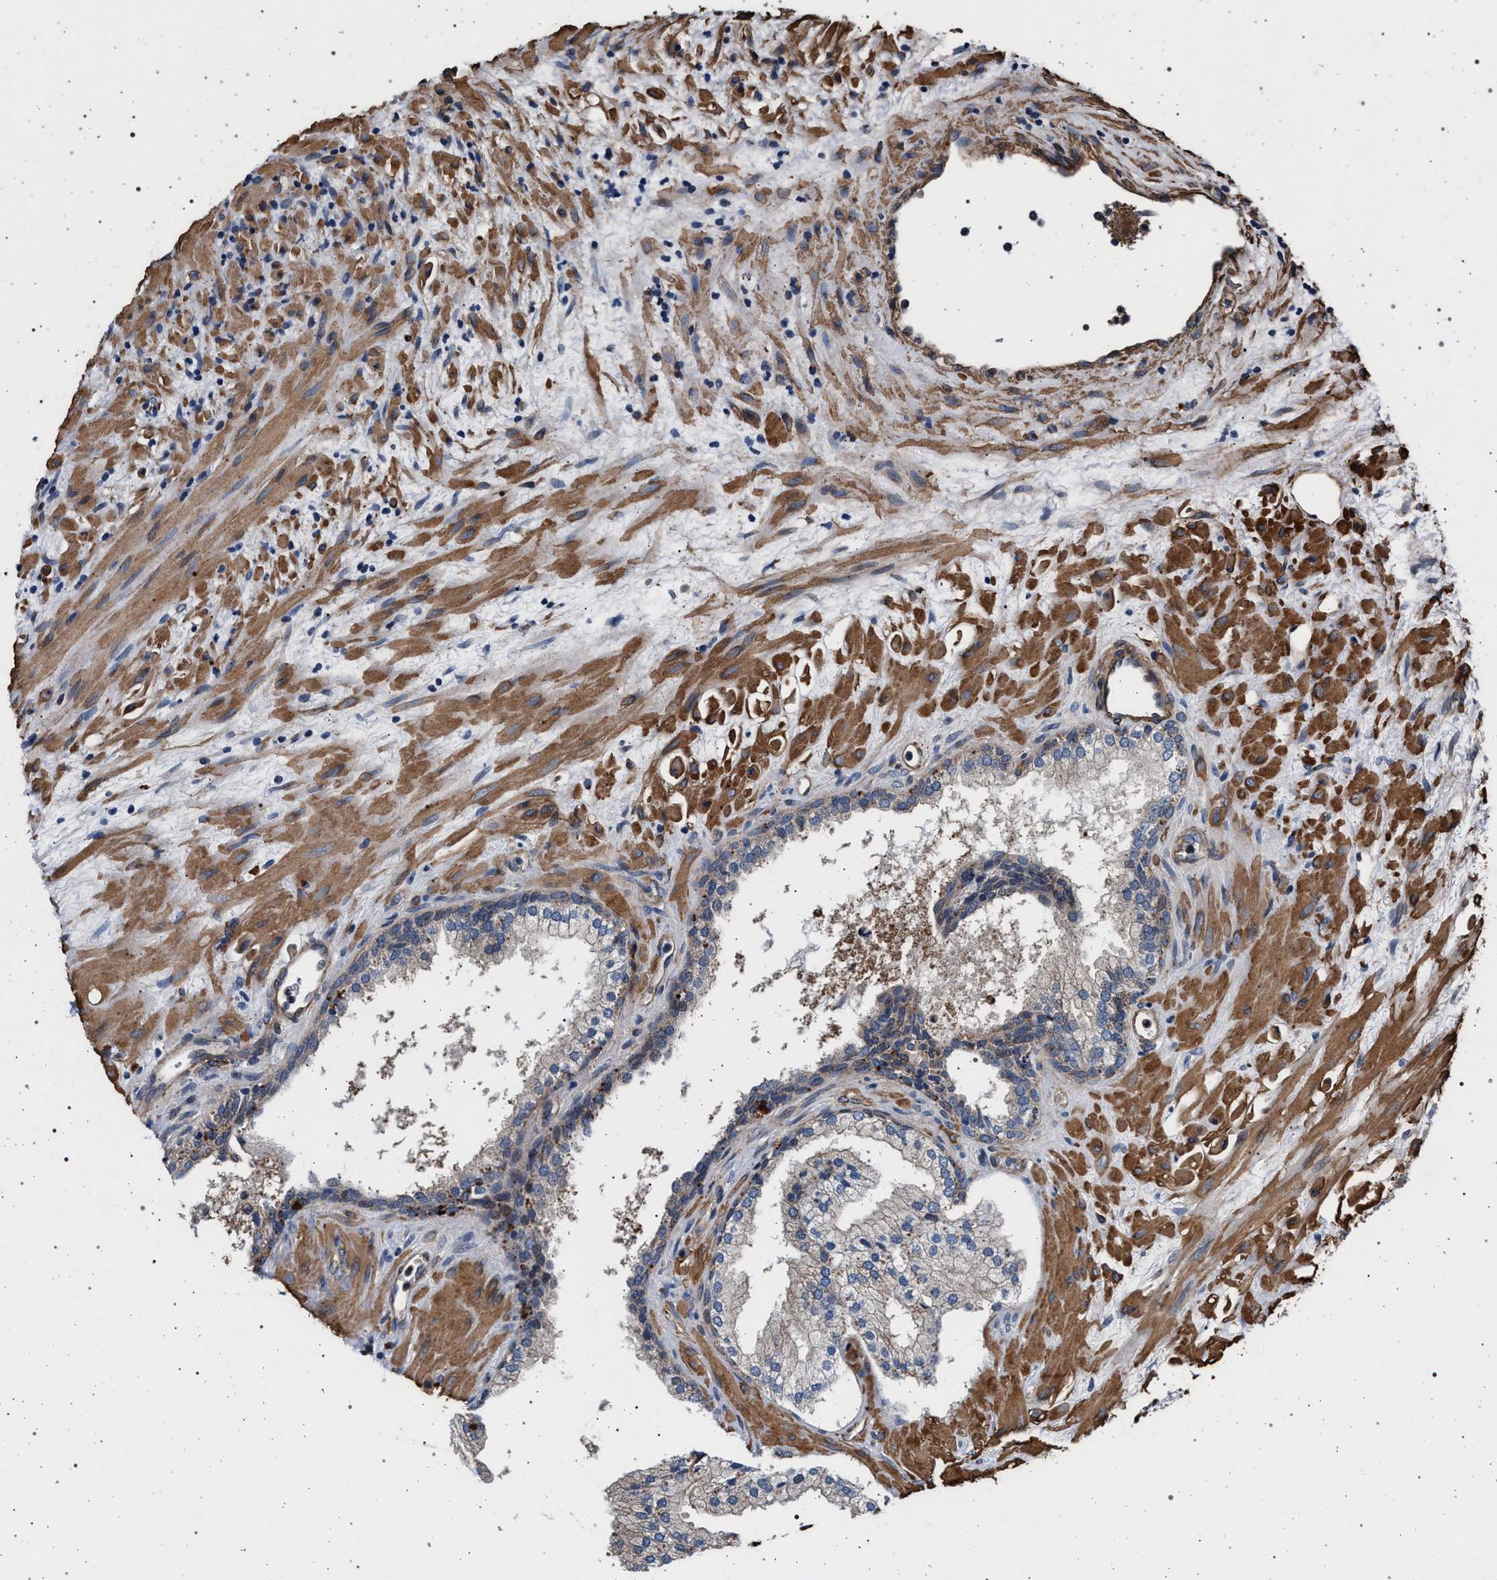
{"staining": {"intensity": "negative", "quantity": "none", "location": "none"}, "tissue": "prostate", "cell_type": "Glandular cells", "image_type": "normal", "snomed": [{"axis": "morphology", "description": "Normal tissue, NOS"}, {"axis": "topography", "description": "Prostate"}], "caption": "IHC image of normal prostate: human prostate stained with DAB (3,3'-diaminobenzidine) shows no significant protein positivity in glandular cells.", "gene": "KCNK6", "patient": {"sex": "male", "age": 76}}